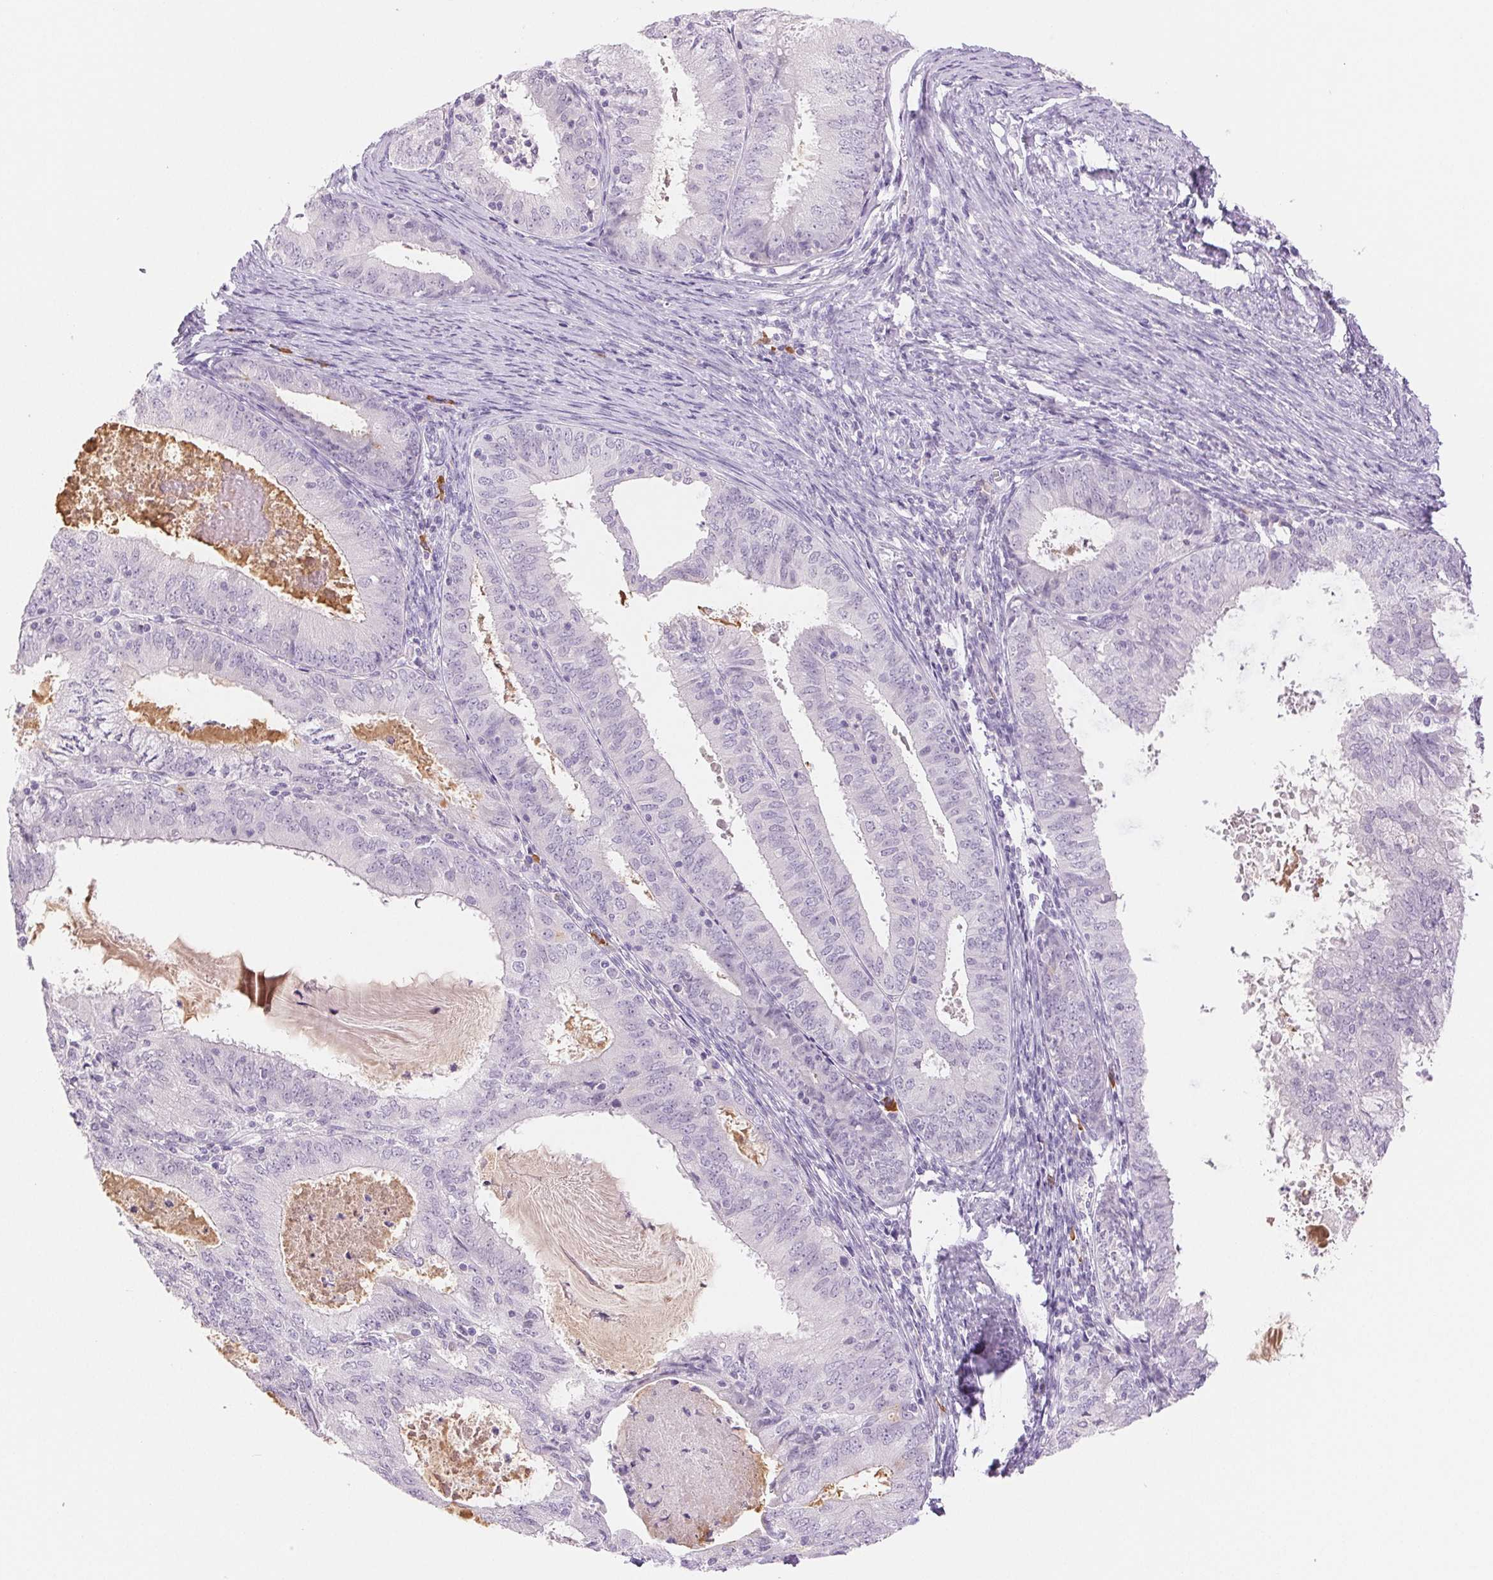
{"staining": {"intensity": "negative", "quantity": "none", "location": "none"}, "tissue": "endometrial cancer", "cell_type": "Tumor cells", "image_type": "cancer", "snomed": [{"axis": "morphology", "description": "Adenocarcinoma, NOS"}, {"axis": "topography", "description": "Endometrium"}], "caption": "An image of human endometrial adenocarcinoma is negative for staining in tumor cells. Brightfield microscopy of immunohistochemistry stained with DAB (3,3'-diaminobenzidine) (brown) and hematoxylin (blue), captured at high magnification.", "gene": "IFIT1B", "patient": {"sex": "female", "age": 57}}